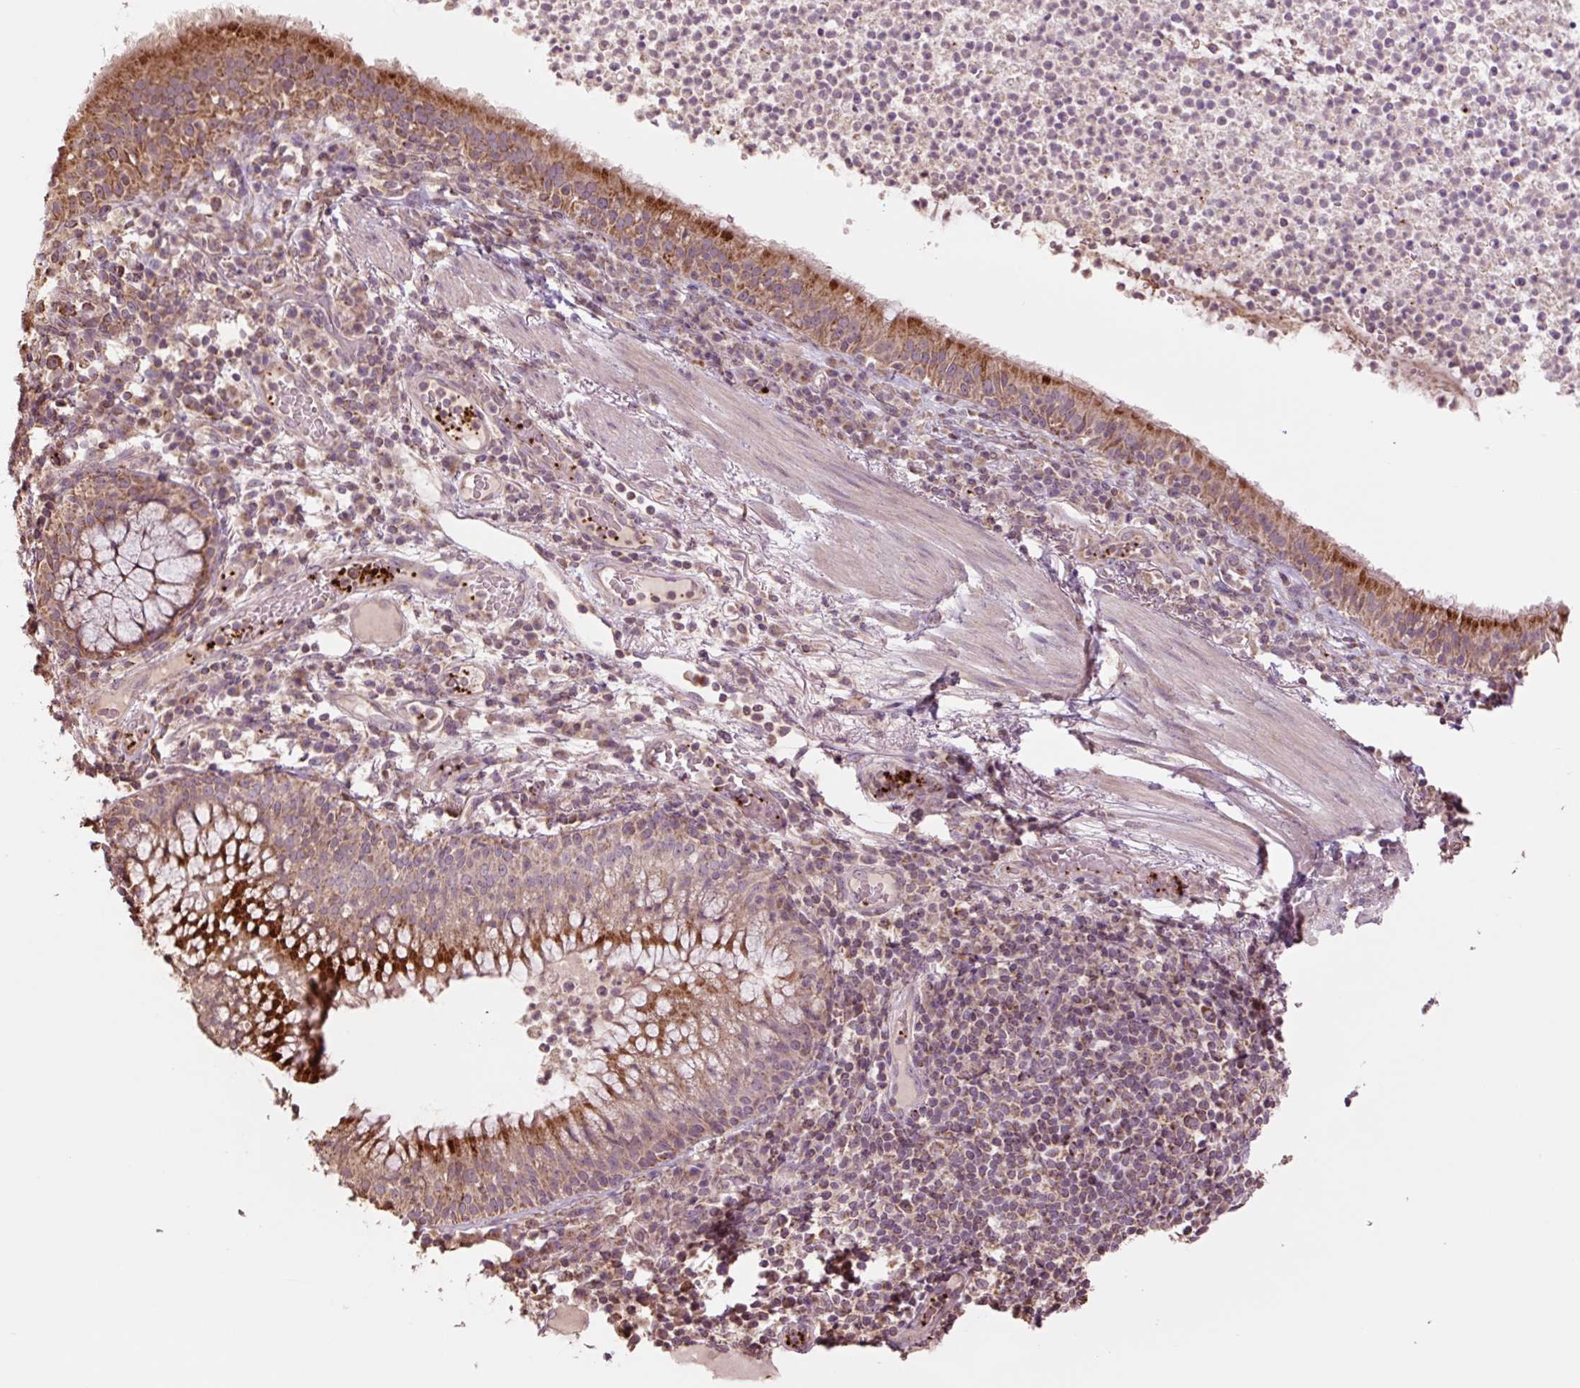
{"staining": {"intensity": "moderate", "quantity": ">75%", "location": "cytoplasmic/membranous"}, "tissue": "bronchus", "cell_type": "Respiratory epithelial cells", "image_type": "normal", "snomed": [{"axis": "morphology", "description": "Normal tissue, NOS"}, {"axis": "topography", "description": "Cartilage tissue"}, {"axis": "topography", "description": "Bronchus"}], "caption": "Bronchus stained with immunohistochemistry shows moderate cytoplasmic/membranous expression in approximately >75% of respiratory epithelial cells. (brown staining indicates protein expression, while blue staining denotes nuclei).", "gene": "TMEM160", "patient": {"sex": "male", "age": 56}}